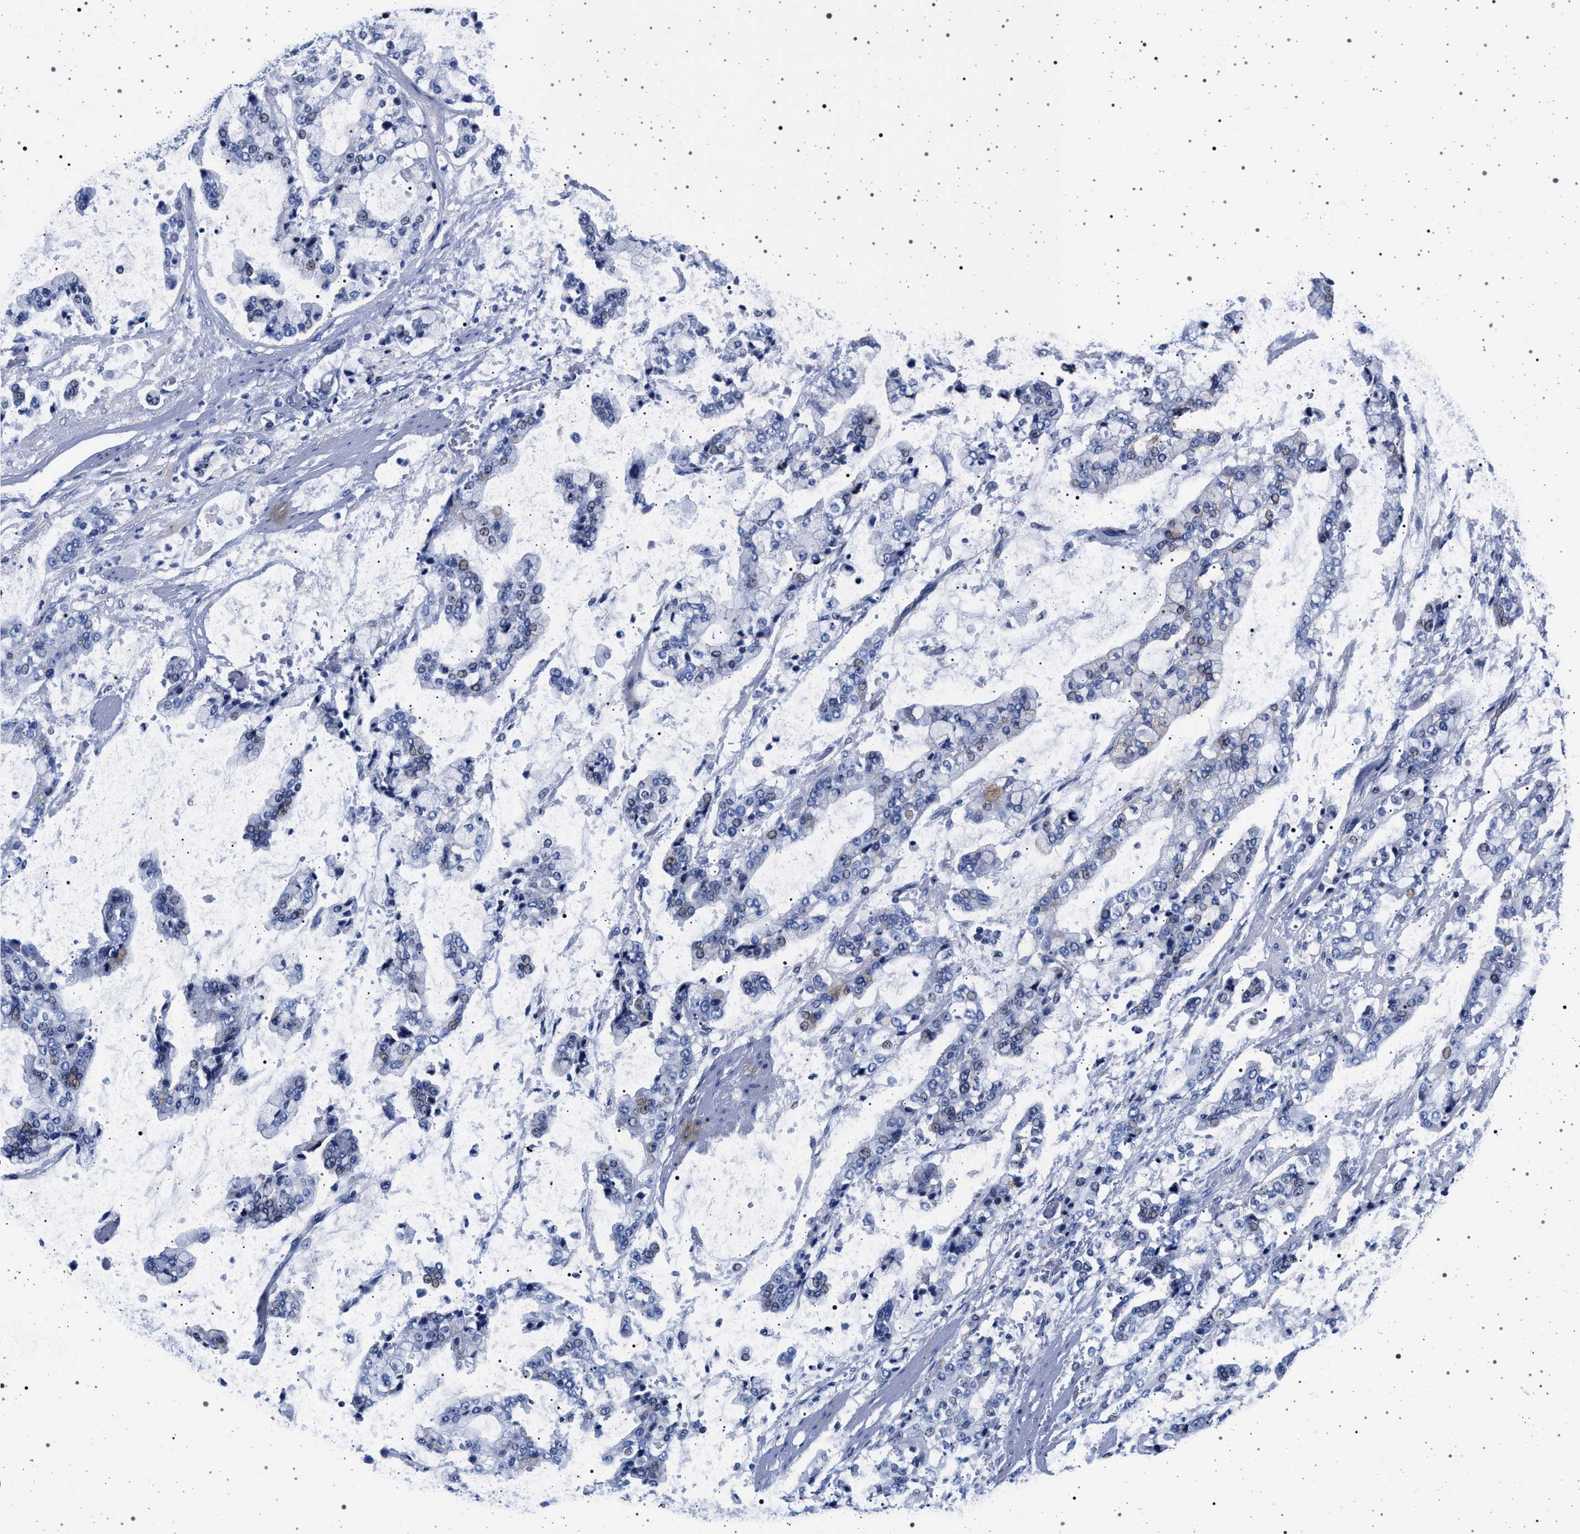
{"staining": {"intensity": "negative", "quantity": "none", "location": "none"}, "tissue": "stomach cancer", "cell_type": "Tumor cells", "image_type": "cancer", "snomed": [{"axis": "morphology", "description": "Normal tissue, NOS"}, {"axis": "morphology", "description": "Adenocarcinoma, NOS"}, {"axis": "topography", "description": "Stomach, upper"}, {"axis": "topography", "description": "Stomach"}], "caption": "Stomach cancer stained for a protein using IHC displays no positivity tumor cells.", "gene": "SLC9A1", "patient": {"sex": "male", "age": 76}}